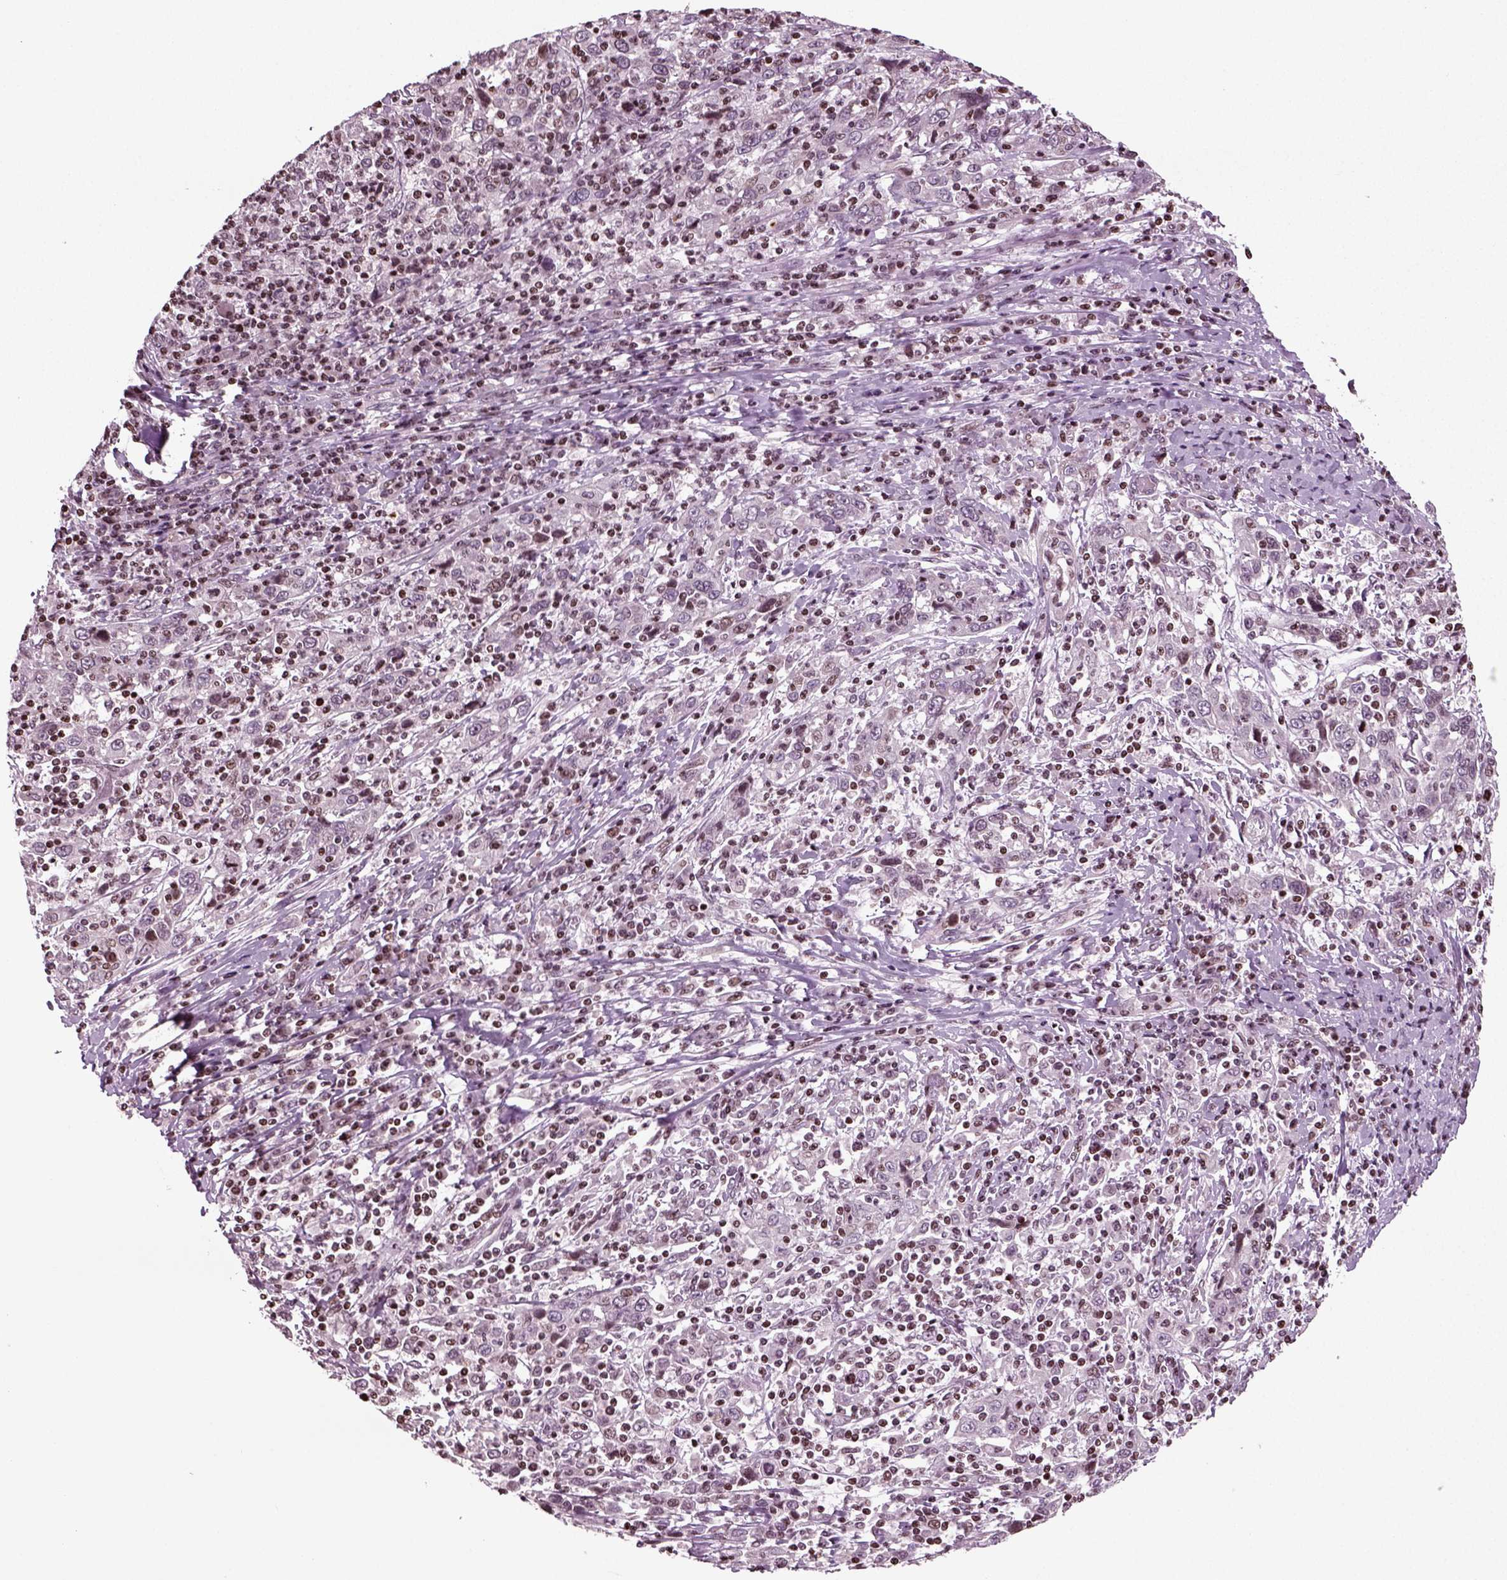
{"staining": {"intensity": "negative", "quantity": "none", "location": "none"}, "tissue": "cervical cancer", "cell_type": "Tumor cells", "image_type": "cancer", "snomed": [{"axis": "morphology", "description": "Squamous cell carcinoma, NOS"}, {"axis": "topography", "description": "Cervix"}], "caption": "Tumor cells show no significant protein staining in cervical cancer.", "gene": "HEYL", "patient": {"sex": "female", "age": 46}}